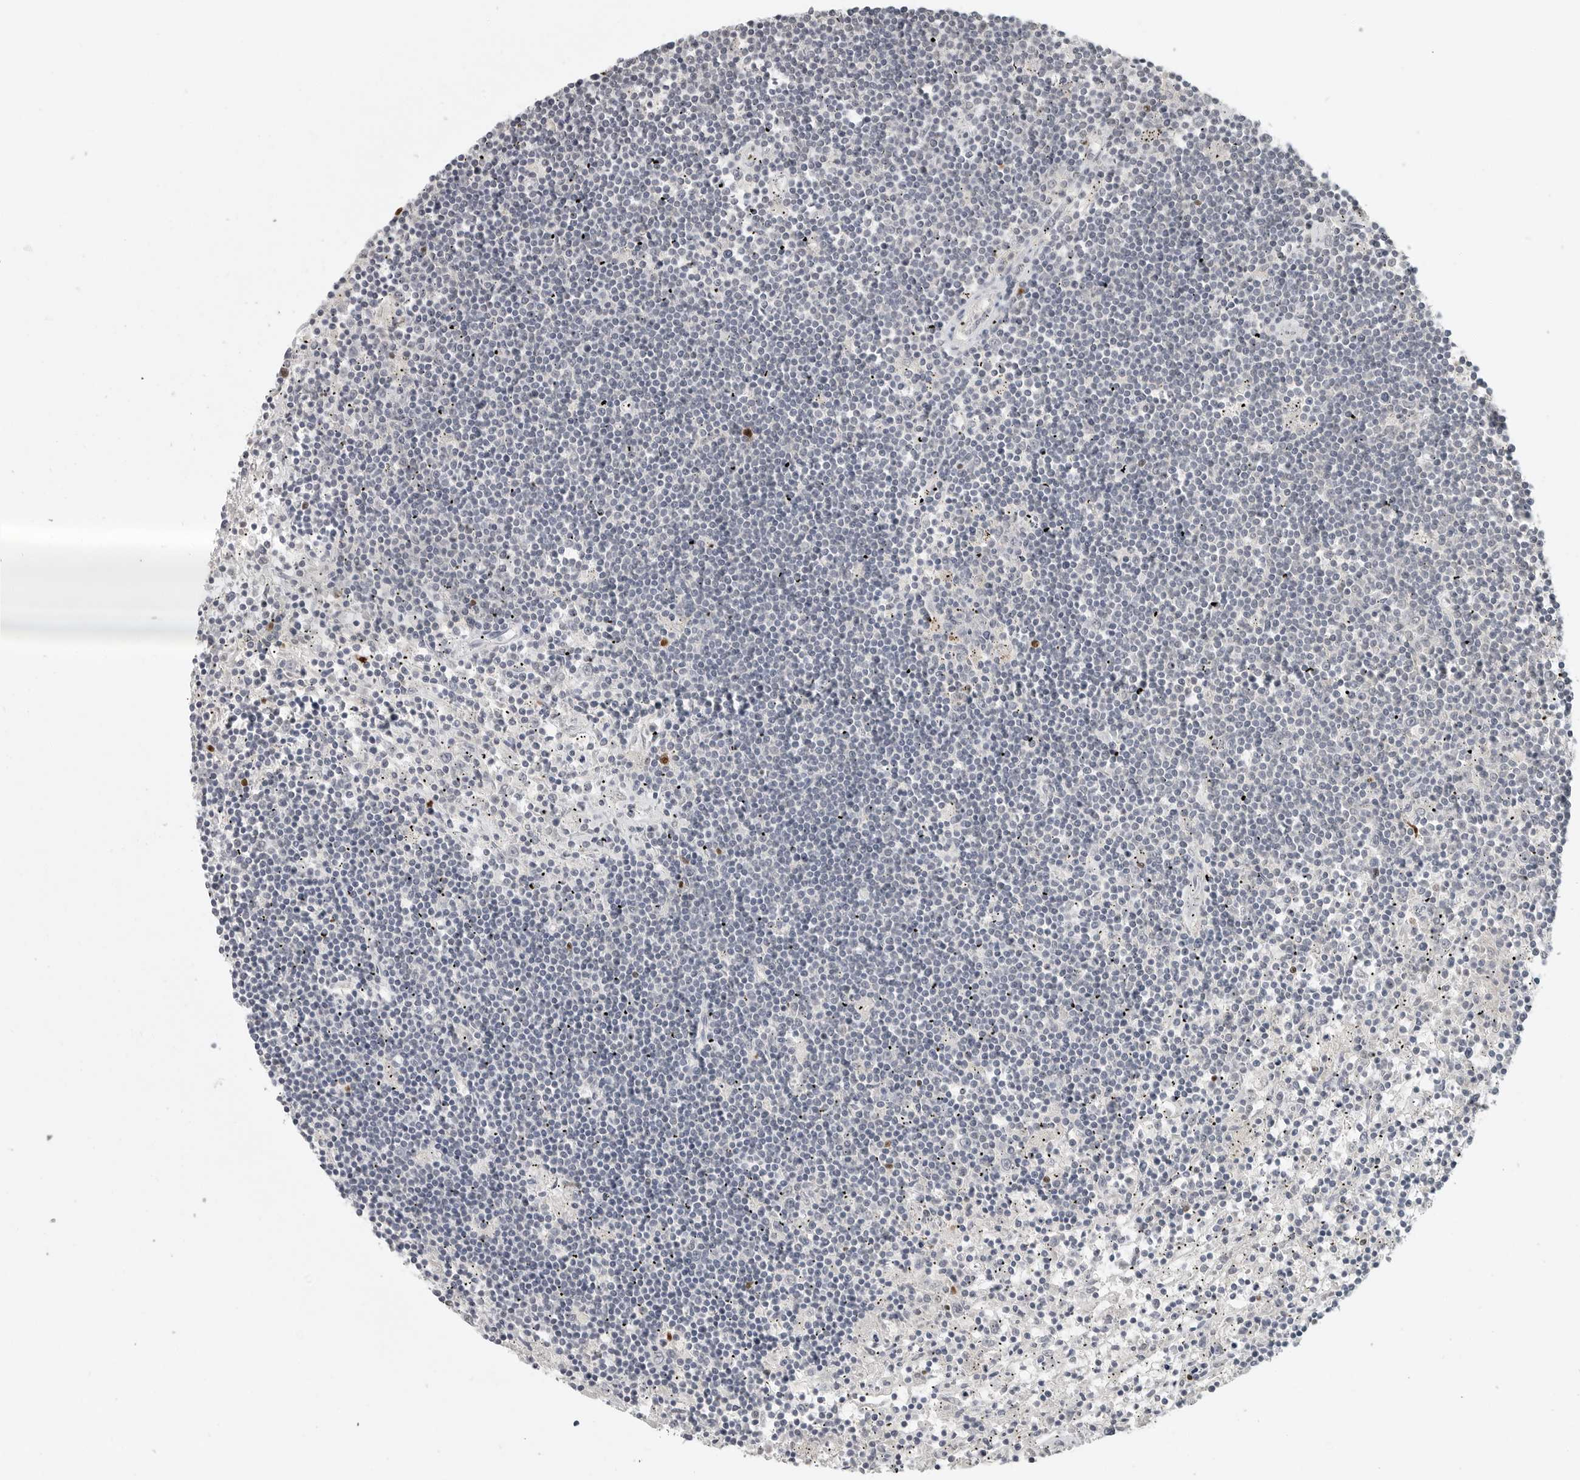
{"staining": {"intensity": "negative", "quantity": "none", "location": "none"}, "tissue": "lymphoma", "cell_type": "Tumor cells", "image_type": "cancer", "snomed": [{"axis": "morphology", "description": "Malignant lymphoma, non-Hodgkin's type, Low grade"}, {"axis": "topography", "description": "Spleen"}], "caption": "Low-grade malignant lymphoma, non-Hodgkin's type was stained to show a protein in brown. There is no significant positivity in tumor cells. (Stains: DAB (3,3'-diaminobenzidine) immunohistochemistry (IHC) with hematoxylin counter stain, Microscopy: brightfield microscopy at high magnification).", "gene": "FOXP3", "patient": {"sex": "male", "age": 76}}